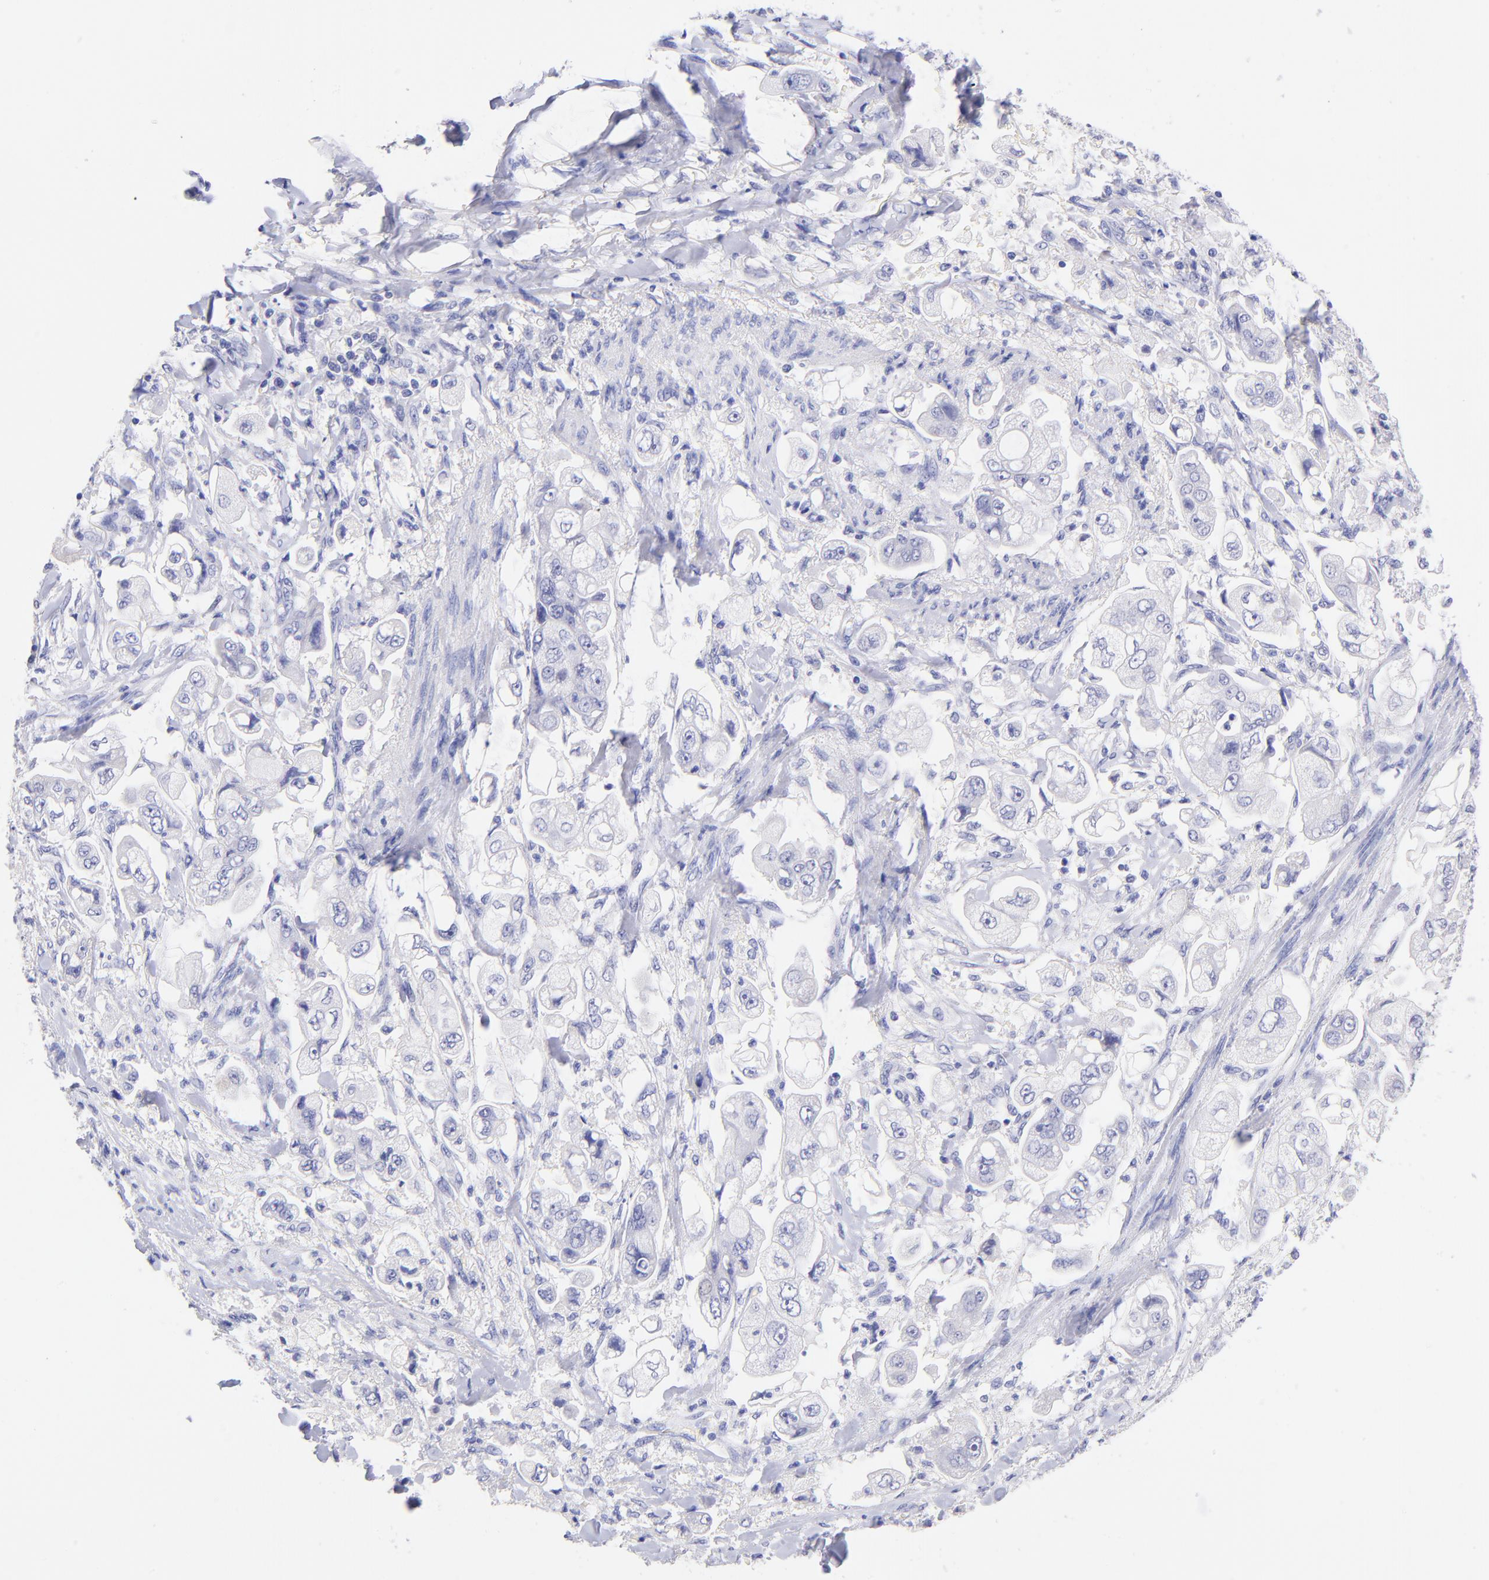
{"staining": {"intensity": "negative", "quantity": "none", "location": "none"}, "tissue": "stomach cancer", "cell_type": "Tumor cells", "image_type": "cancer", "snomed": [{"axis": "morphology", "description": "Adenocarcinoma, NOS"}, {"axis": "topography", "description": "Stomach"}], "caption": "Immunohistochemical staining of stomach cancer (adenocarcinoma) demonstrates no significant staining in tumor cells.", "gene": "RAB3B", "patient": {"sex": "male", "age": 62}}